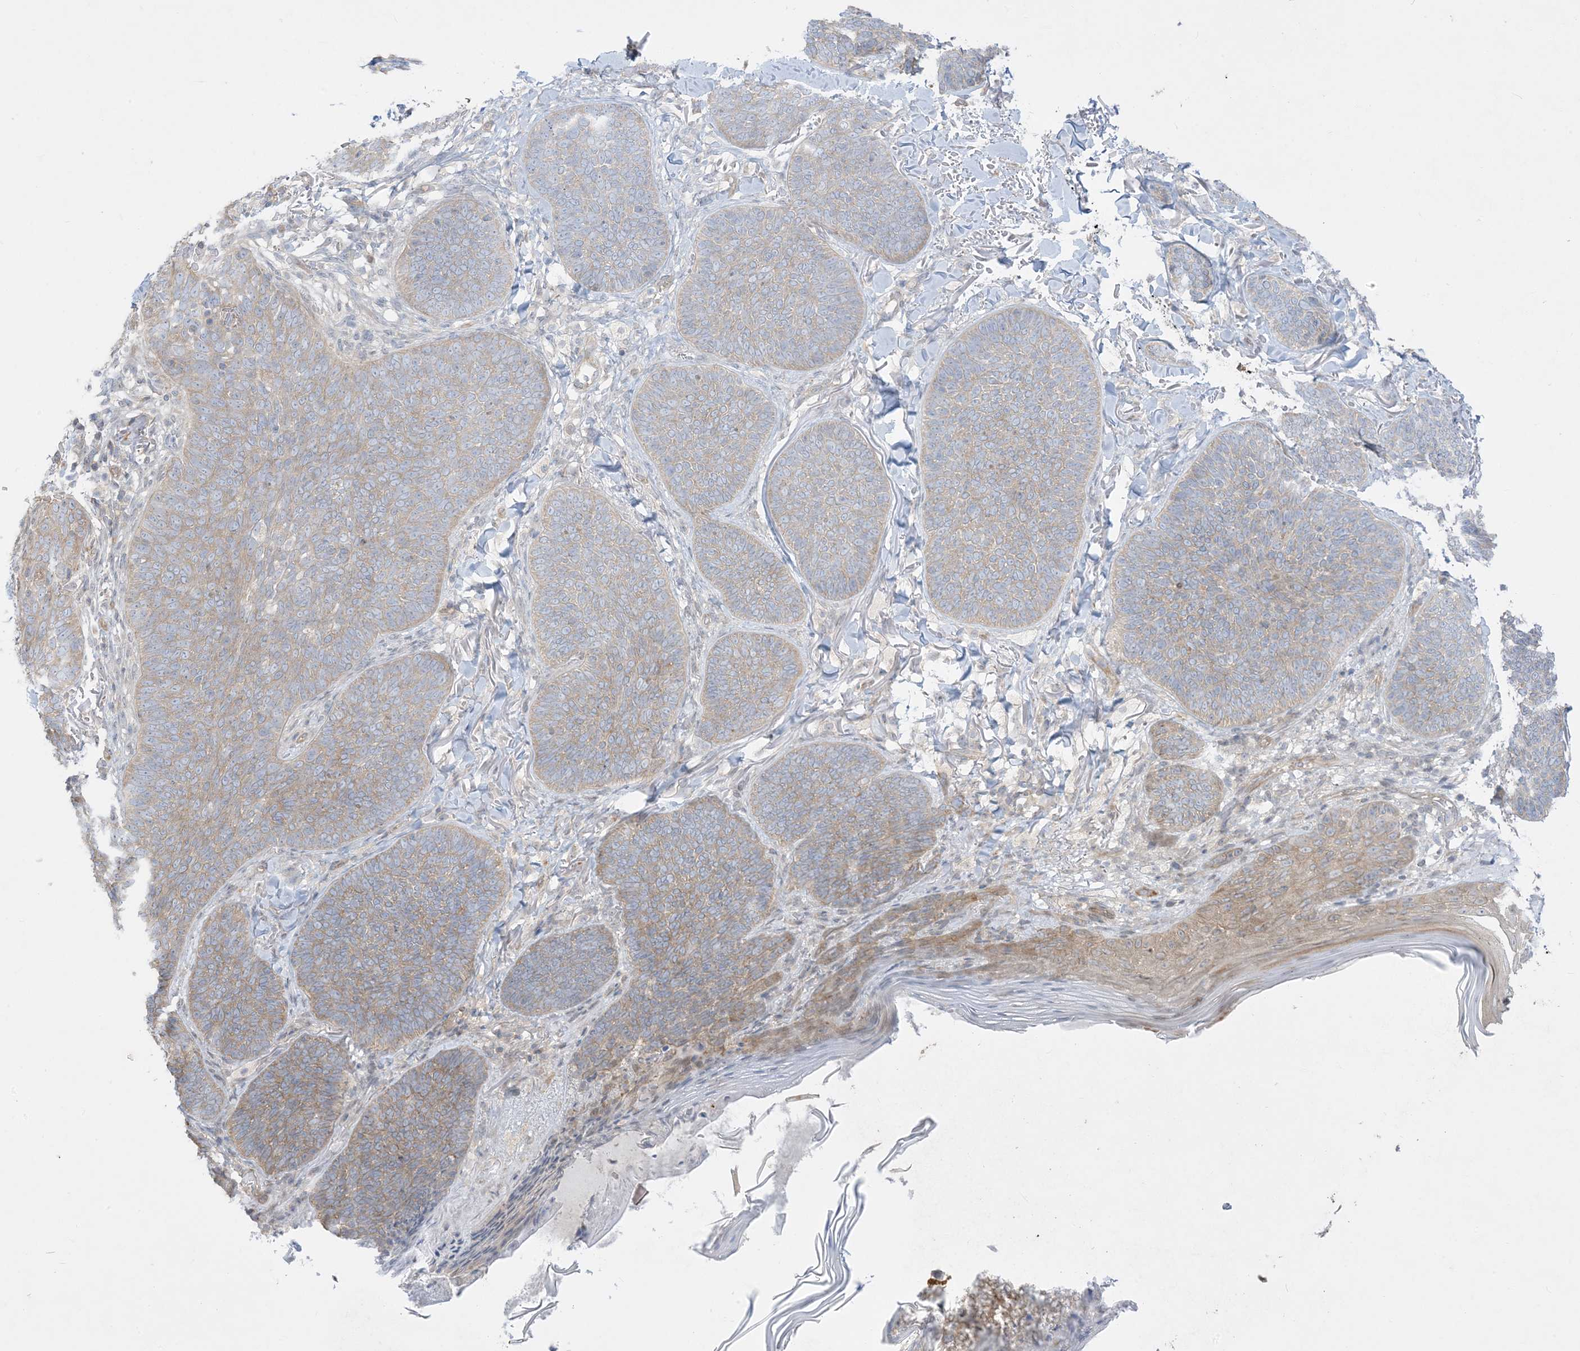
{"staining": {"intensity": "weak", "quantity": ">75%", "location": "cytoplasmic/membranous"}, "tissue": "skin cancer", "cell_type": "Tumor cells", "image_type": "cancer", "snomed": [{"axis": "morphology", "description": "Basal cell carcinoma"}, {"axis": "topography", "description": "Skin"}], "caption": "This image demonstrates basal cell carcinoma (skin) stained with IHC to label a protein in brown. The cytoplasmic/membranous of tumor cells show weak positivity for the protein. Nuclei are counter-stained blue.", "gene": "ARHGEF9", "patient": {"sex": "male", "age": 85}}